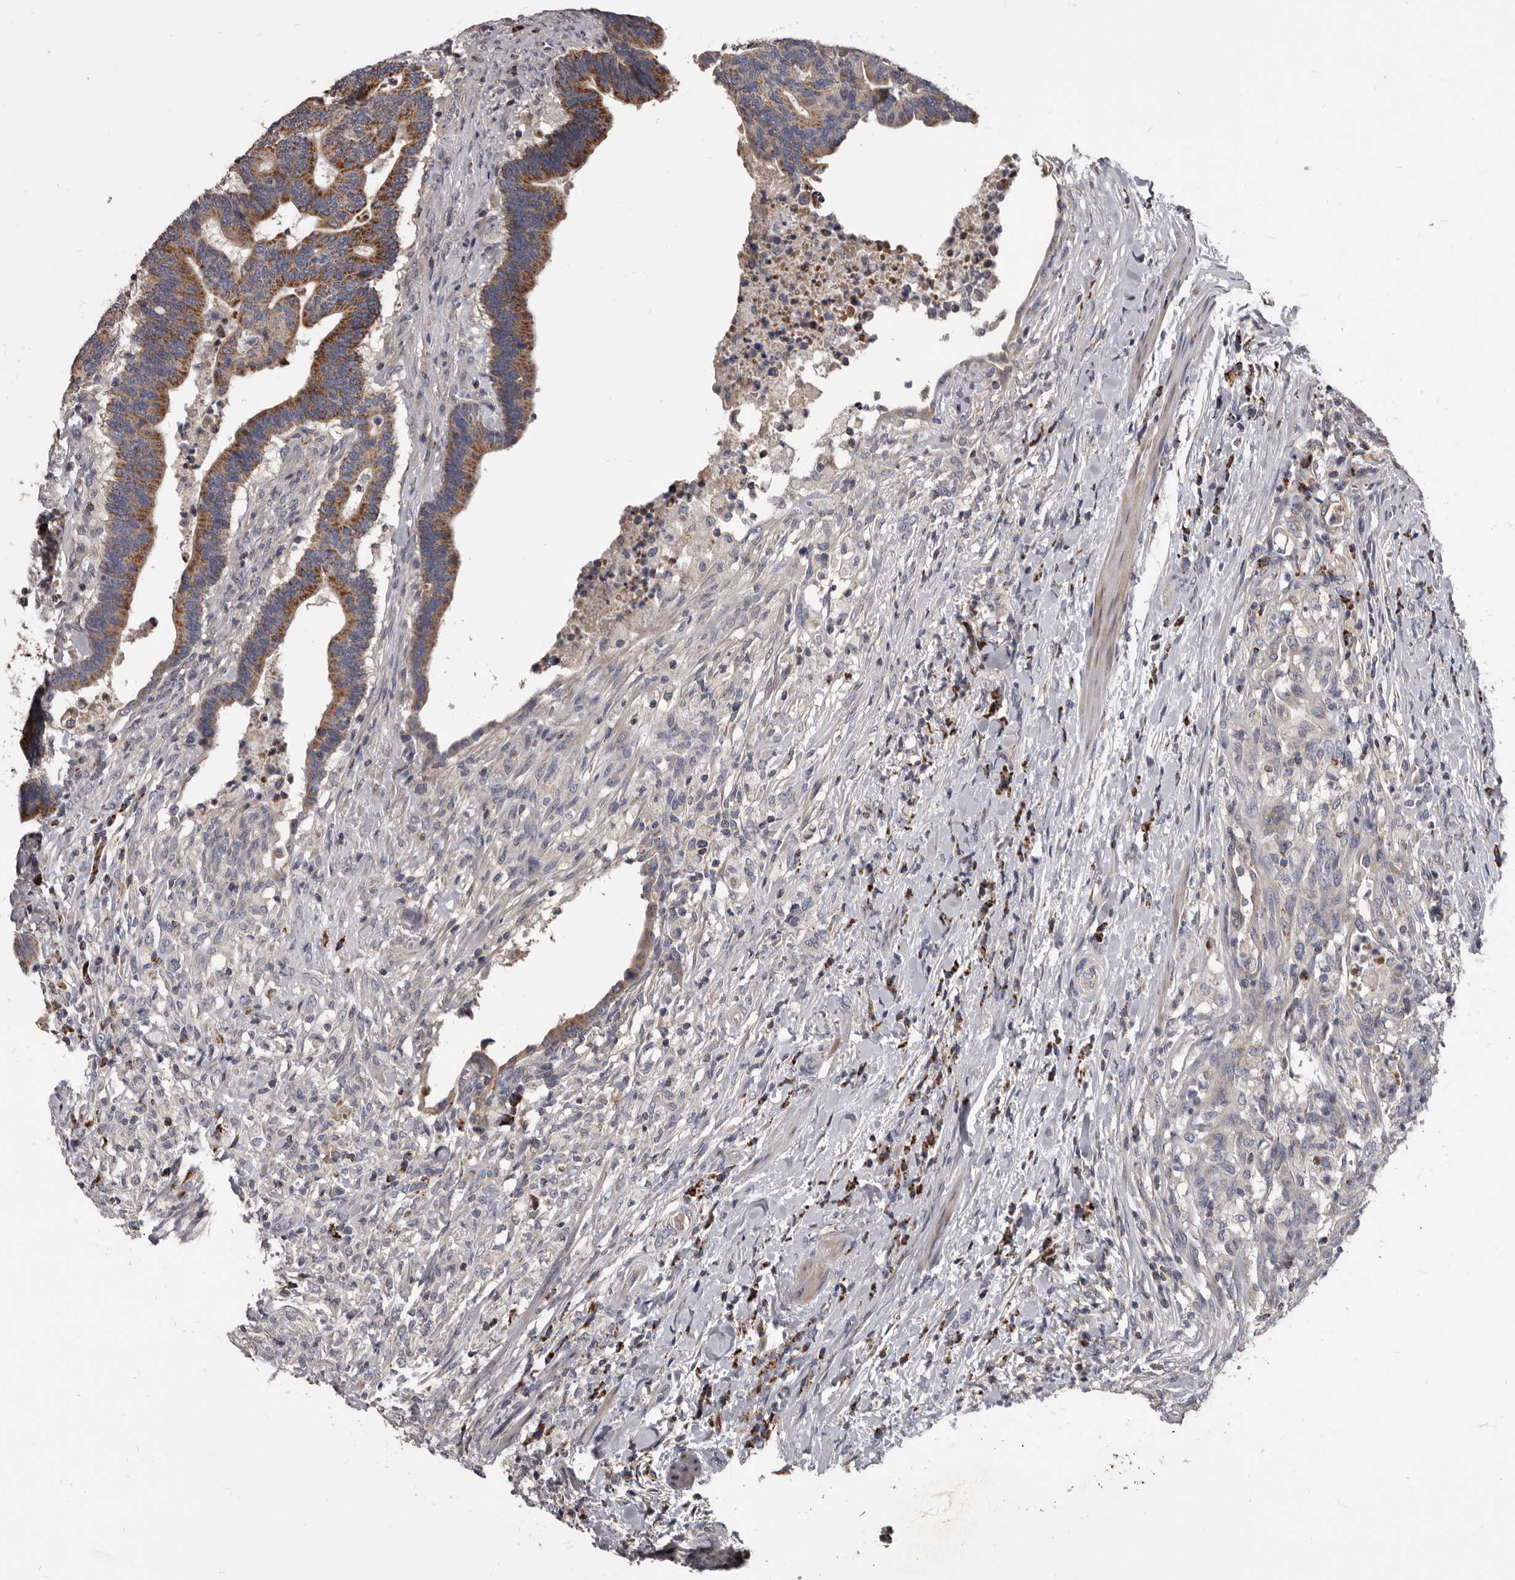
{"staining": {"intensity": "moderate", "quantity": ">75%", "location": "cytoplasmic/membranous"}, "tissue": "colorectal cancer", "cell_type": "Tumor cells", "image_type": "cancer", "snomed": [{"axis": "morphology", "description": "Adenocarcinoma, NOS"}, {"axis": "topography", "description": "Colon"}], "caption": "Colorectal adenocarcinoma stained with IHC reveals moderate cytoplasmic/membranous expression in about >75% of tumor cells.", "gene": "ALDH5A1", "patient": {"sex": "female", "age": 66}}